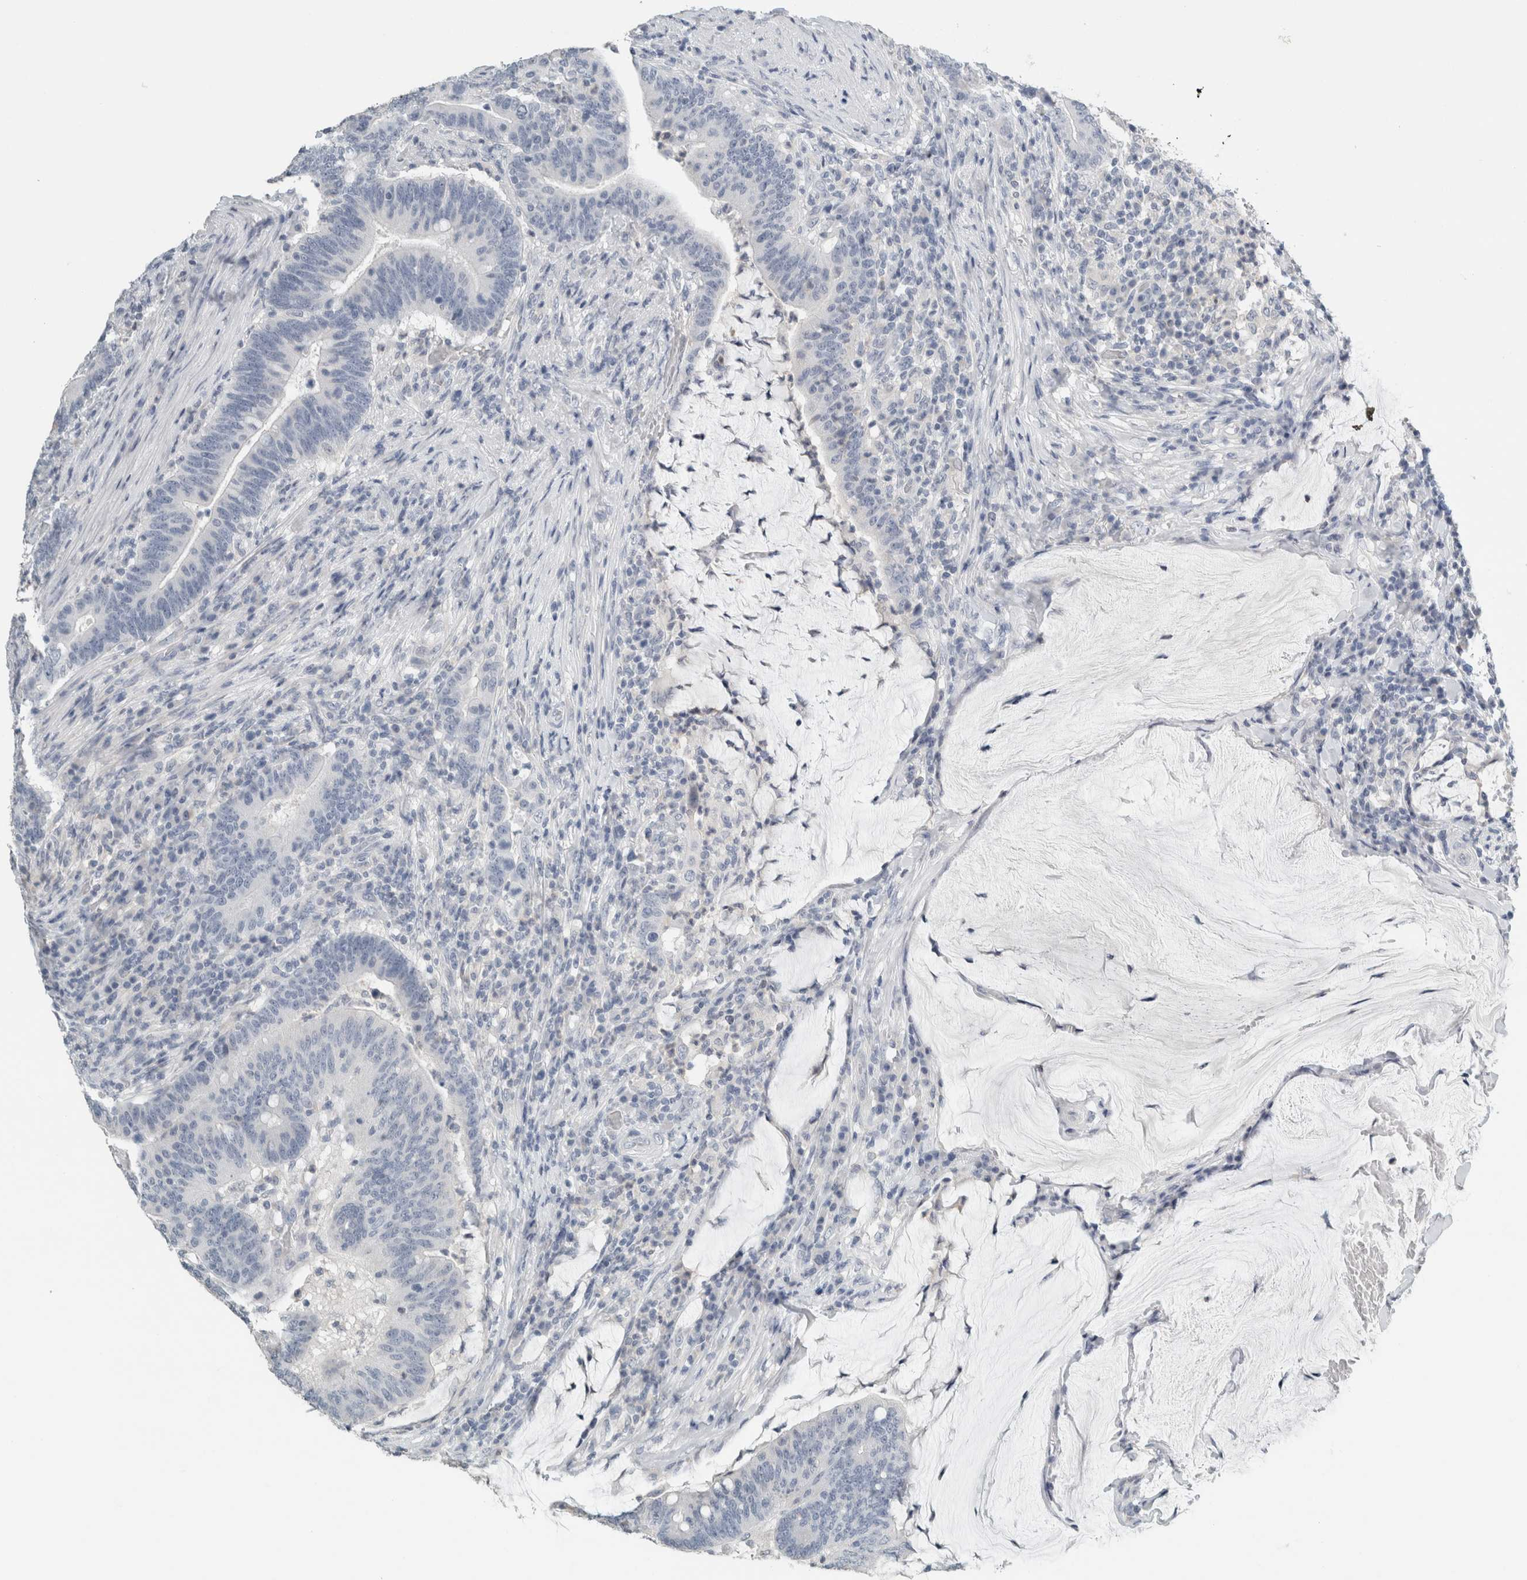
{"staining": {"intensity": "negative", "quantity": "none", "location": "none"}, "tissue": "colorectal cancer", "cell_type": "Tumor cells", "image_type": "cancer", "snomed": [{"axis": "morphology", "description": "Normal tissue, NOS"}, {"axis": "morphology", "description": "Adenocarcinoma, NOS"}, {"axis": "topography", "description": "Colon"}], "caption": "Immunohistochemical staining of colorectal cancer exhibits no significant positivity in tumor cells.", "gene": "CRAT", "patient": {"sex": "female", "age": 66}}